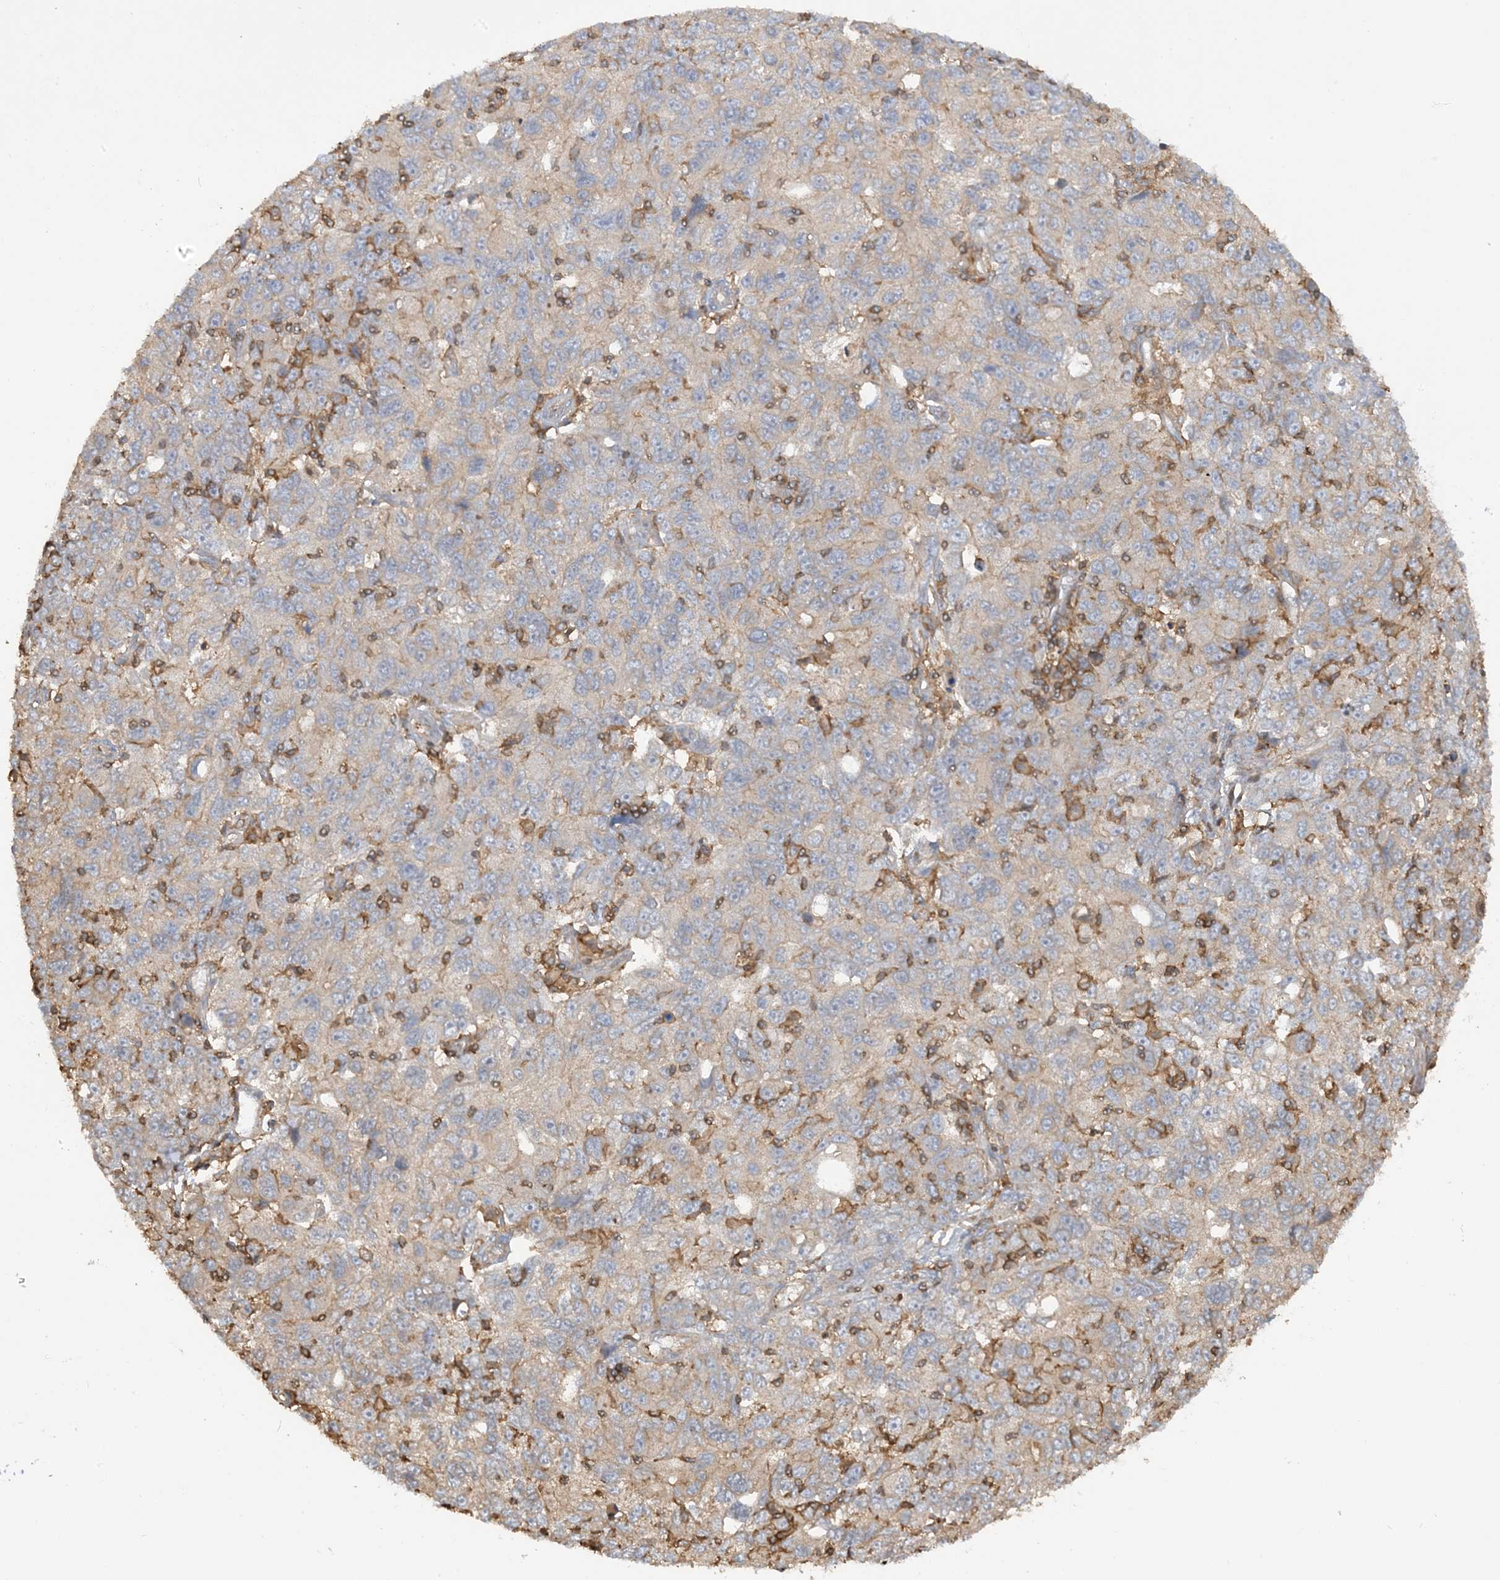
{"staining": {"intensity": "moderate", "quantity": "<25%", "location": "cytoplasmic/membranous"}, "tissue": "ovarian cancer", "cell_type": "Tumor cells", "image_type": "cancer", "snomed": [{"axis": "morphology", "description": "Carcinoma, endometroid"}, {"axis": "topography", "description": "Ovary"}], "caption": "Human ovarian cancer stained with a brown dye displays moderate cytoplasmic/membranous positive staining in about <25% of tumor cells.", "gene": "CAPZB", "patient": {"sex": "female", "age": 42}}